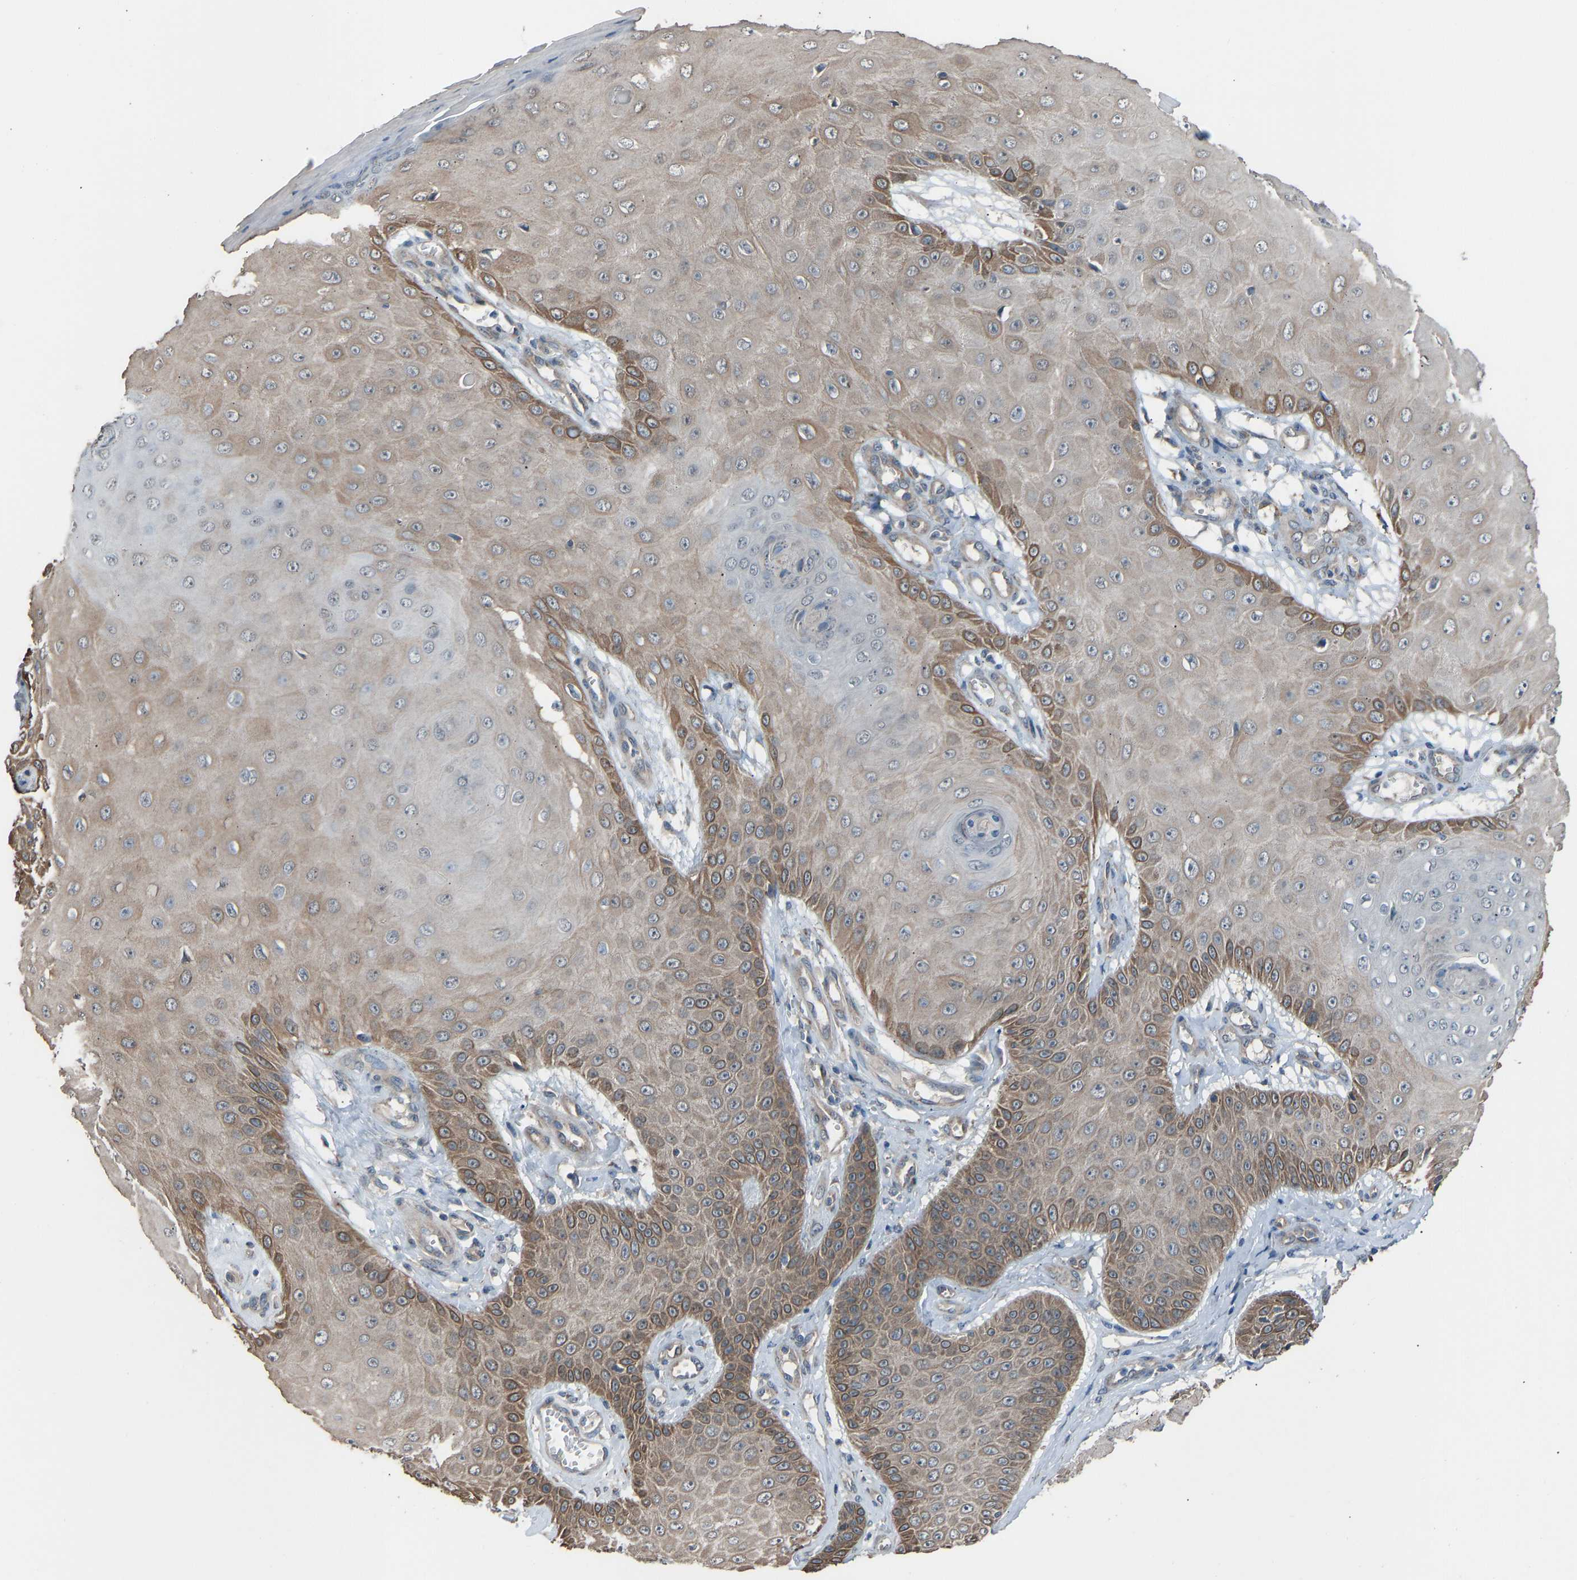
{"staining": {"intensity": "moderate", "quantity": ">75%", "location": "cytoplasmic/membranous"}, "tissue": "skin cancer", "cell_type": "Tumor cells", "image_type": "cancer", "snomed": [{"axis": "morphology", "description": "Squamous cell carcinoma, NOS"}, {"axis": "topography", "description": "Skin"}], "caption": "The micrograph reveals immunohistochemical staining of skin cancer (squamous cell carcinoma). There is moderate cytoplasmic/membranous expression is identified in approximately >75% of tumor cells.", "gene": "SLC43A1", "patient": {"sex": "male", "age": 74}}